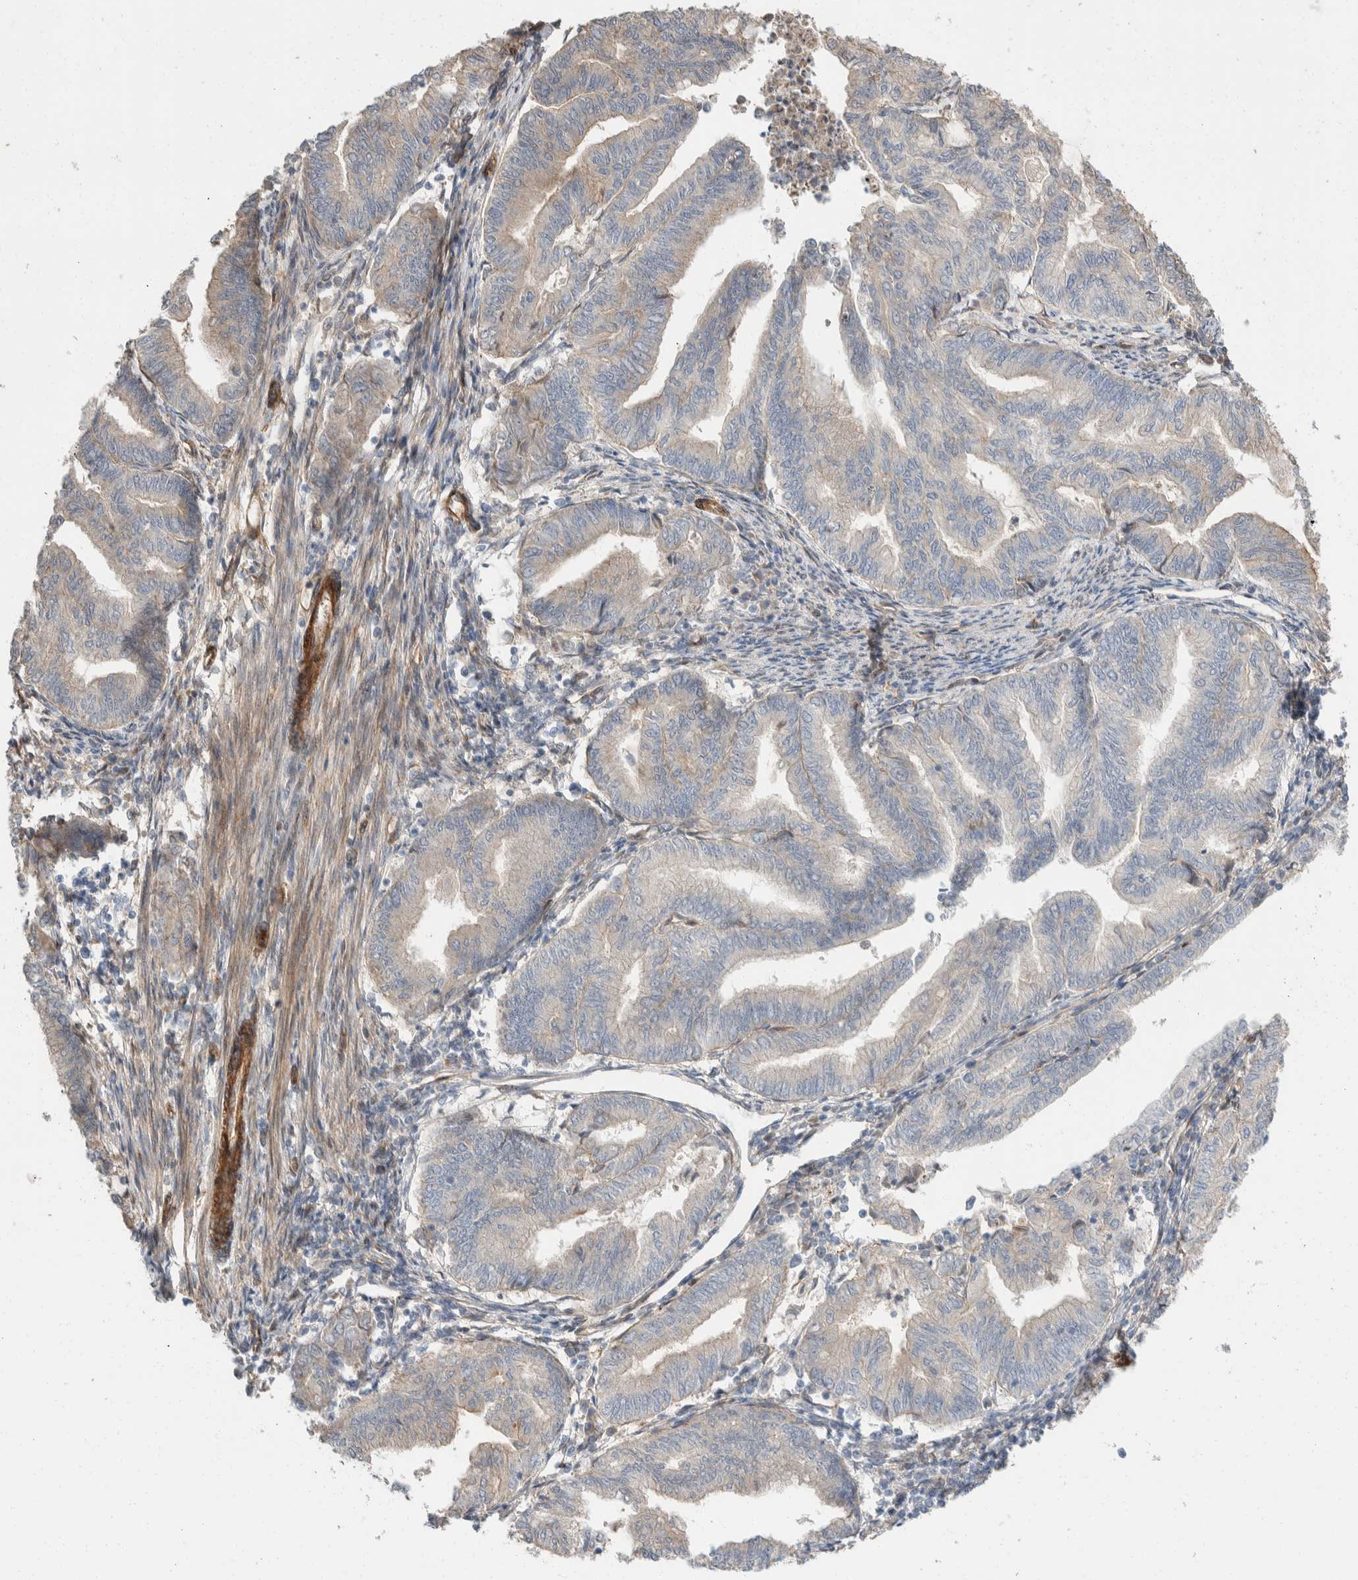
{"staining": {"intensity": "weak", "quantity": "25%-75%", "location": "cytoplasmic/membranous"}, "tissue": "endometrial cancer", "cell_type": "Tumor cells", "image_type": "cancer", "snomed": [{"axis": "morphology", "description": "Adenocarcinoma, NOS"}, {"axis": "topography", "description": "Endometrium"}], "caption": "Protein expression analysis of human endometrial cancer (adenocarcinoma) reveals weak cytoplasmic/membranous expression in approximately 25%-75% of tumor cells. The staining is performed using DAB (3,3'-diaminobenzidine) brown chromogen to label protein expression. The nuclei are counter-stained blue using hematoxylin.", "gene": "ERC1", "patient": {"sex": "female", "age": 79}}